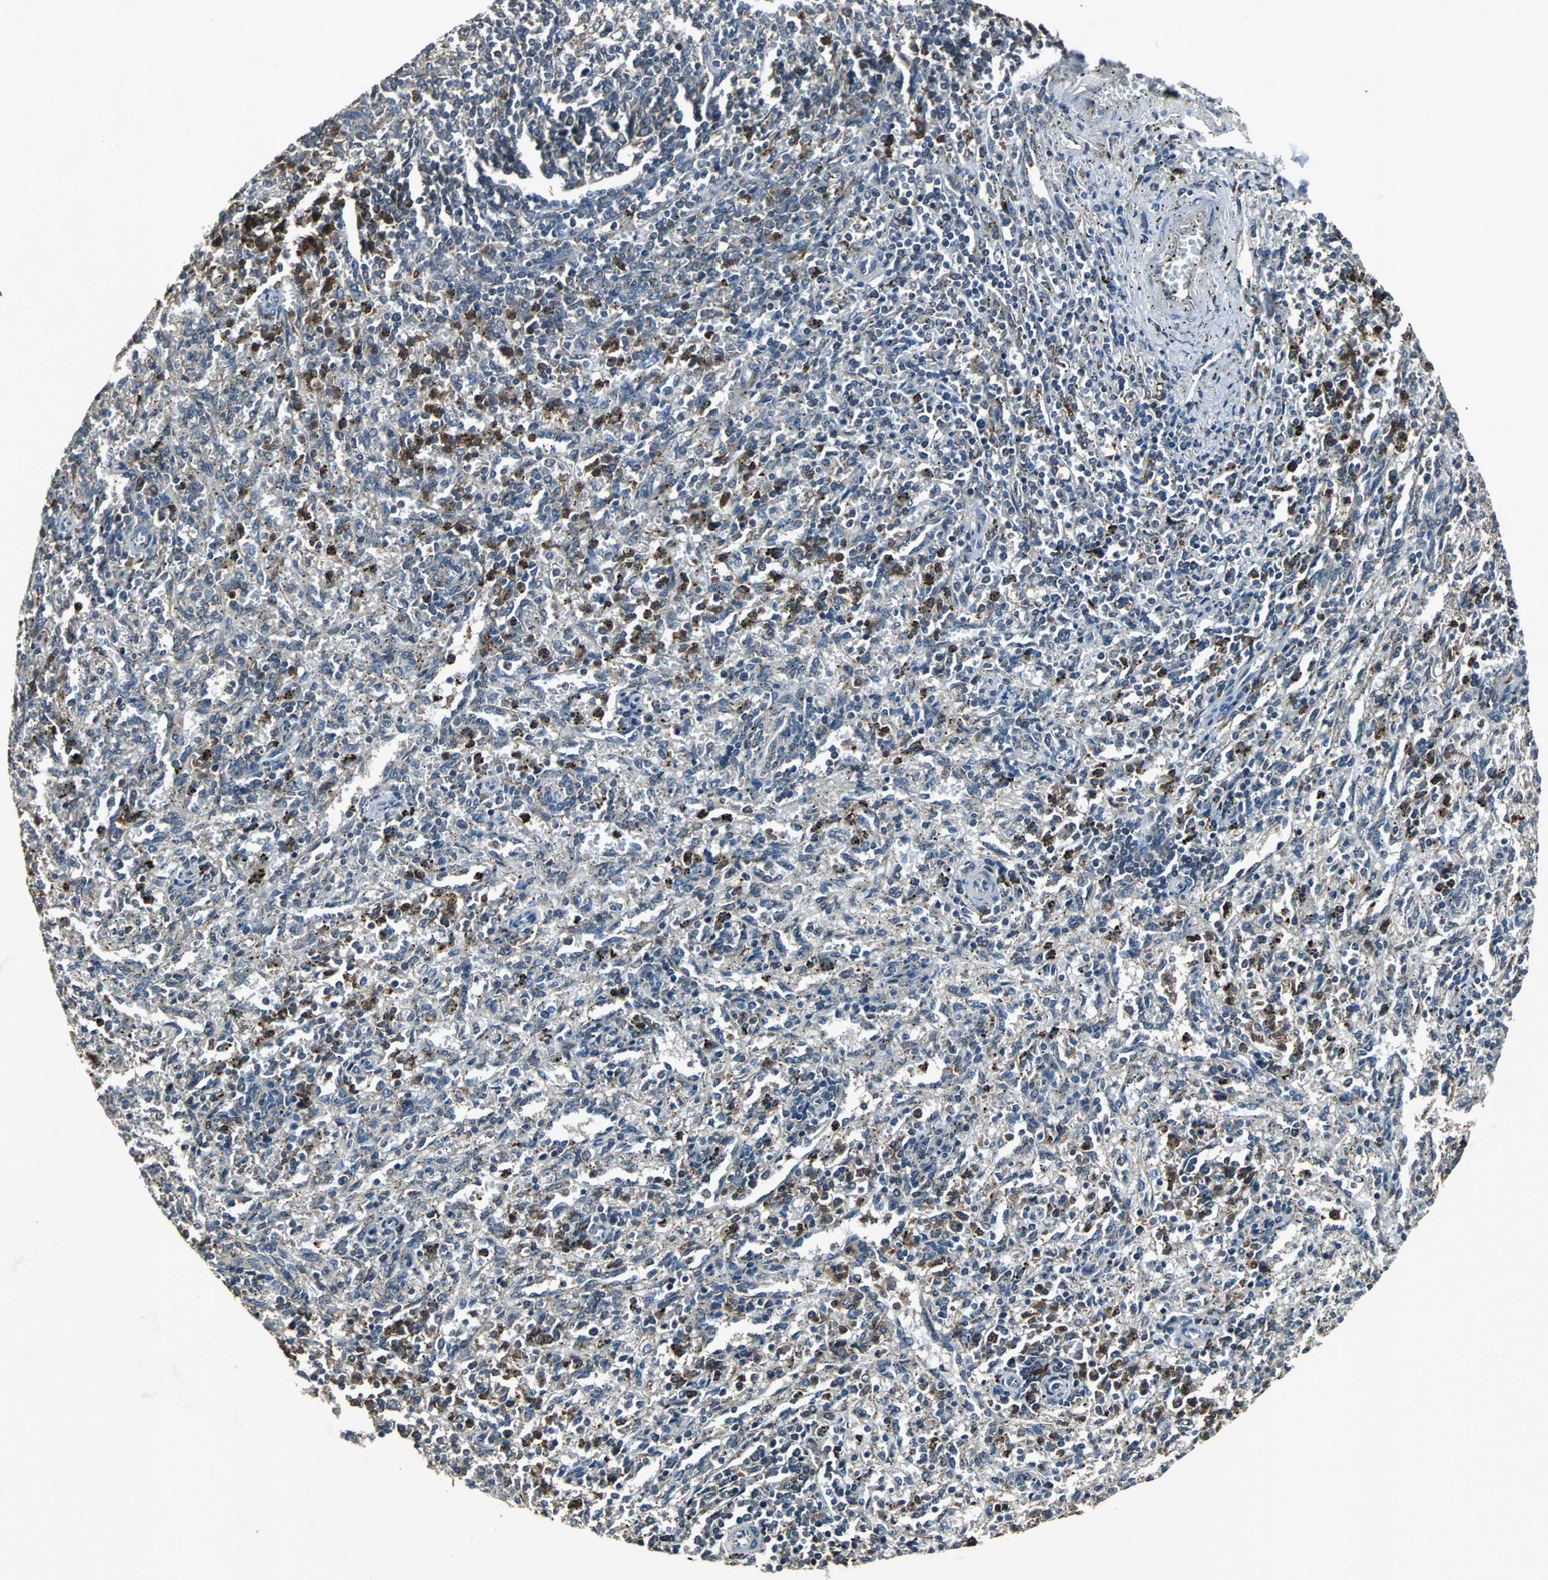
{"staining": {"intensity": "moderate", "quantity": "25%-75%", "location": "cytoplasmic/membranous"}, "tissue": "spleen", "cell_type": "Cells in red pulp", "image_type": "normal", "snomed": [{"axis": "morphology", "description": "Normal tissue, NOS"}, {"axis": "topography", "description": "Spleen"}], "caption": "Brown immunohistochemical staining in unremarkable spleen reveals moderate cytoplasmic/membranous expression in about 25%-75% of cells in red pulp. The protein is shown in brown color, while the nuclei are stained blue.", "gene": "SOS1", "patient": {"sex": "female", "age": 10}}